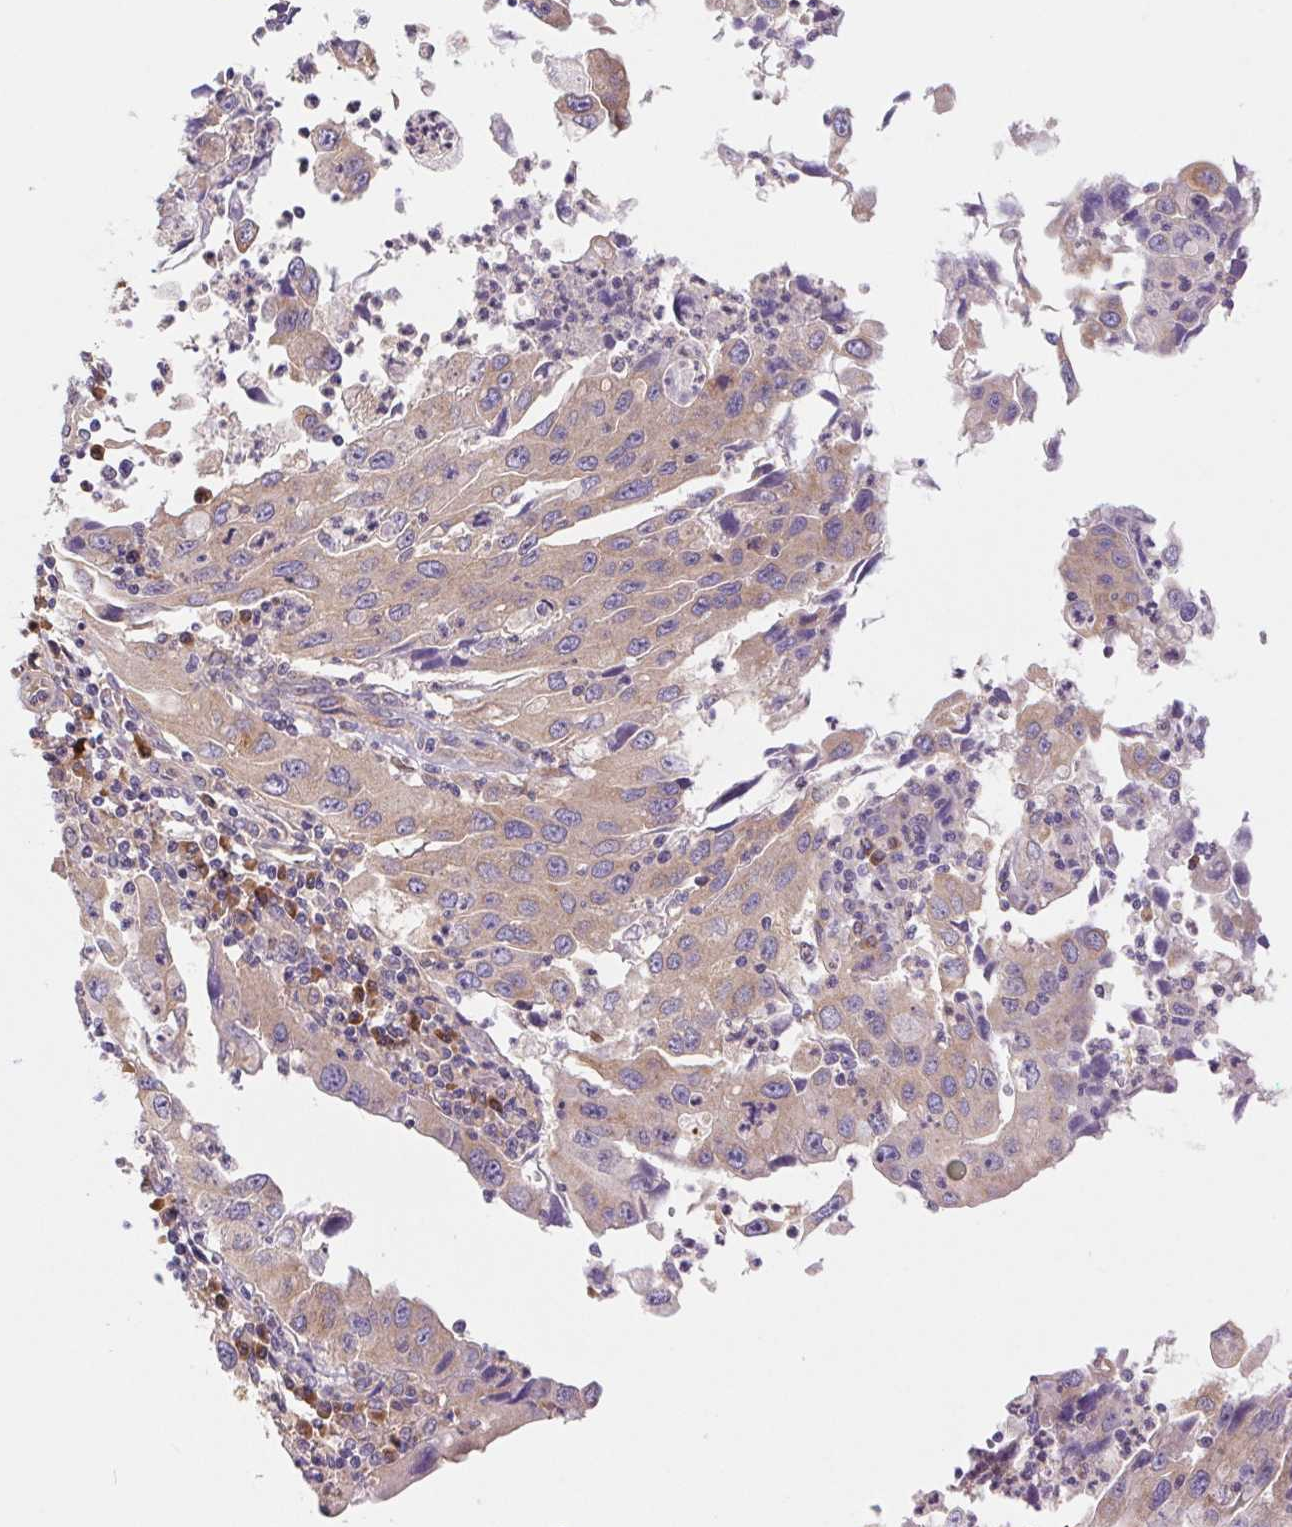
{"staining": {"intensity": "weak", "quantity": "25%-75%", "location": "cytoplasmic/membranous"}, "tissue": "endometrial cancer", "cell_type": "Tumor cells", "image_type": "cancer", "snomed": [{"axis": "morphology", "description": "Adenocarcinoma, NOS"}, {"axis": "topography", "description": "Uterus"}], "caption": "Immunohistochemistry (DAB (3,3'-diaminobenzidine)) staining of human adenocarcinoma (endometrial) demonstrates weak cytoplasmic/membranous protein staining in approximately 25%-75% of tumor cells.", "gene": "RAB1A", "patient": {"sex": "female", "age": 62}}